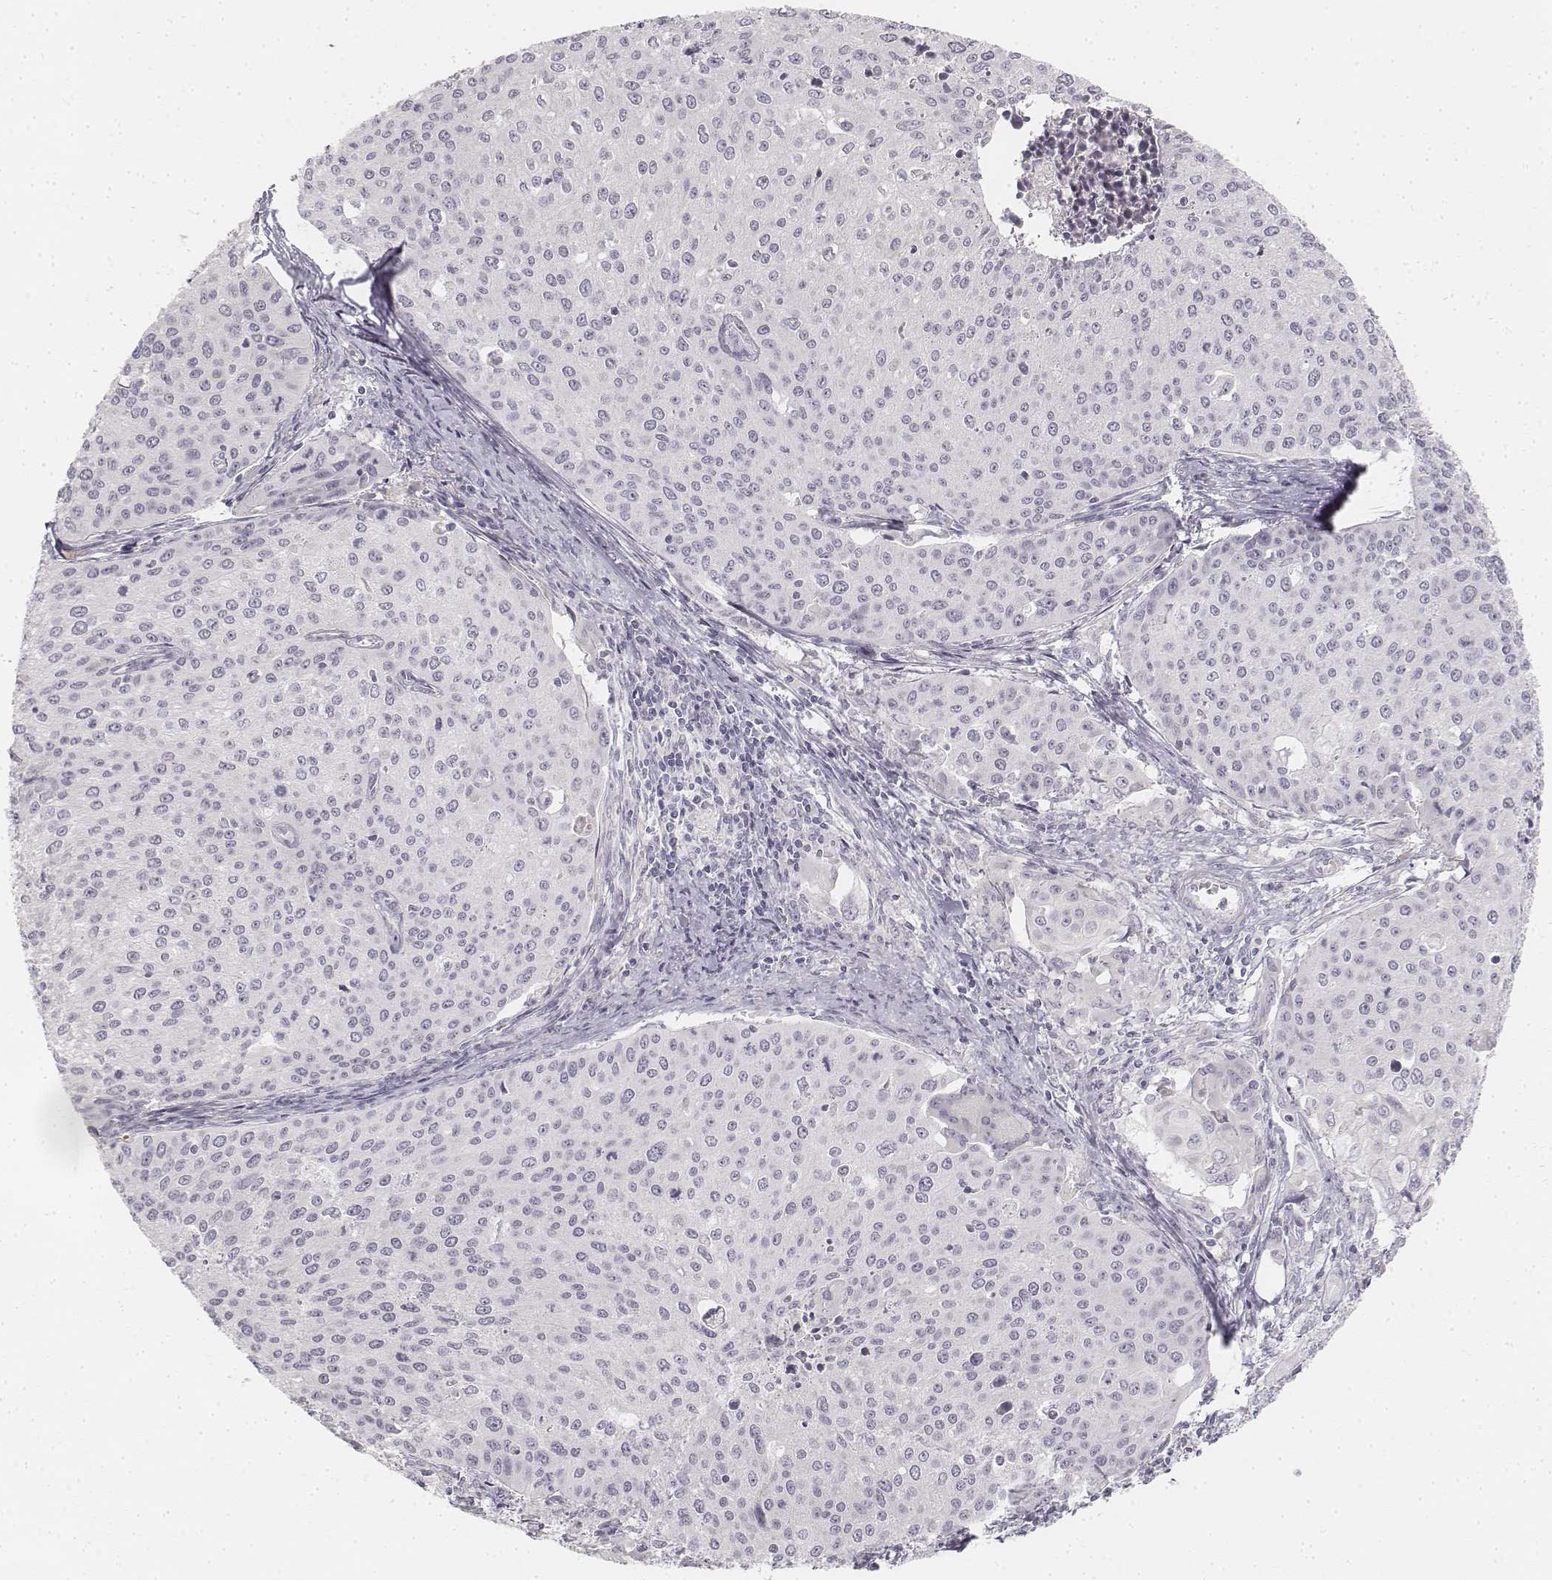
{"staining": {"intensity": "negative", "quantity": "none", "location": "none"}, "tissue": "cervical cancer", "cell_type": "Tumor cells", "image_type": "cancer", "snomed": [{"axis": "morphology", "description": "Squamous cell carcinoma, NOS"}, {"axis": "topography", "description": "Cervix"}], "caption": "Cervical cancer (squamous cell carcinoma) was stained to show a protein in brown. There is no significant expression in tumor cells.", "gene": "DSG4", "patient": {"sex": "female", "age": 38}}